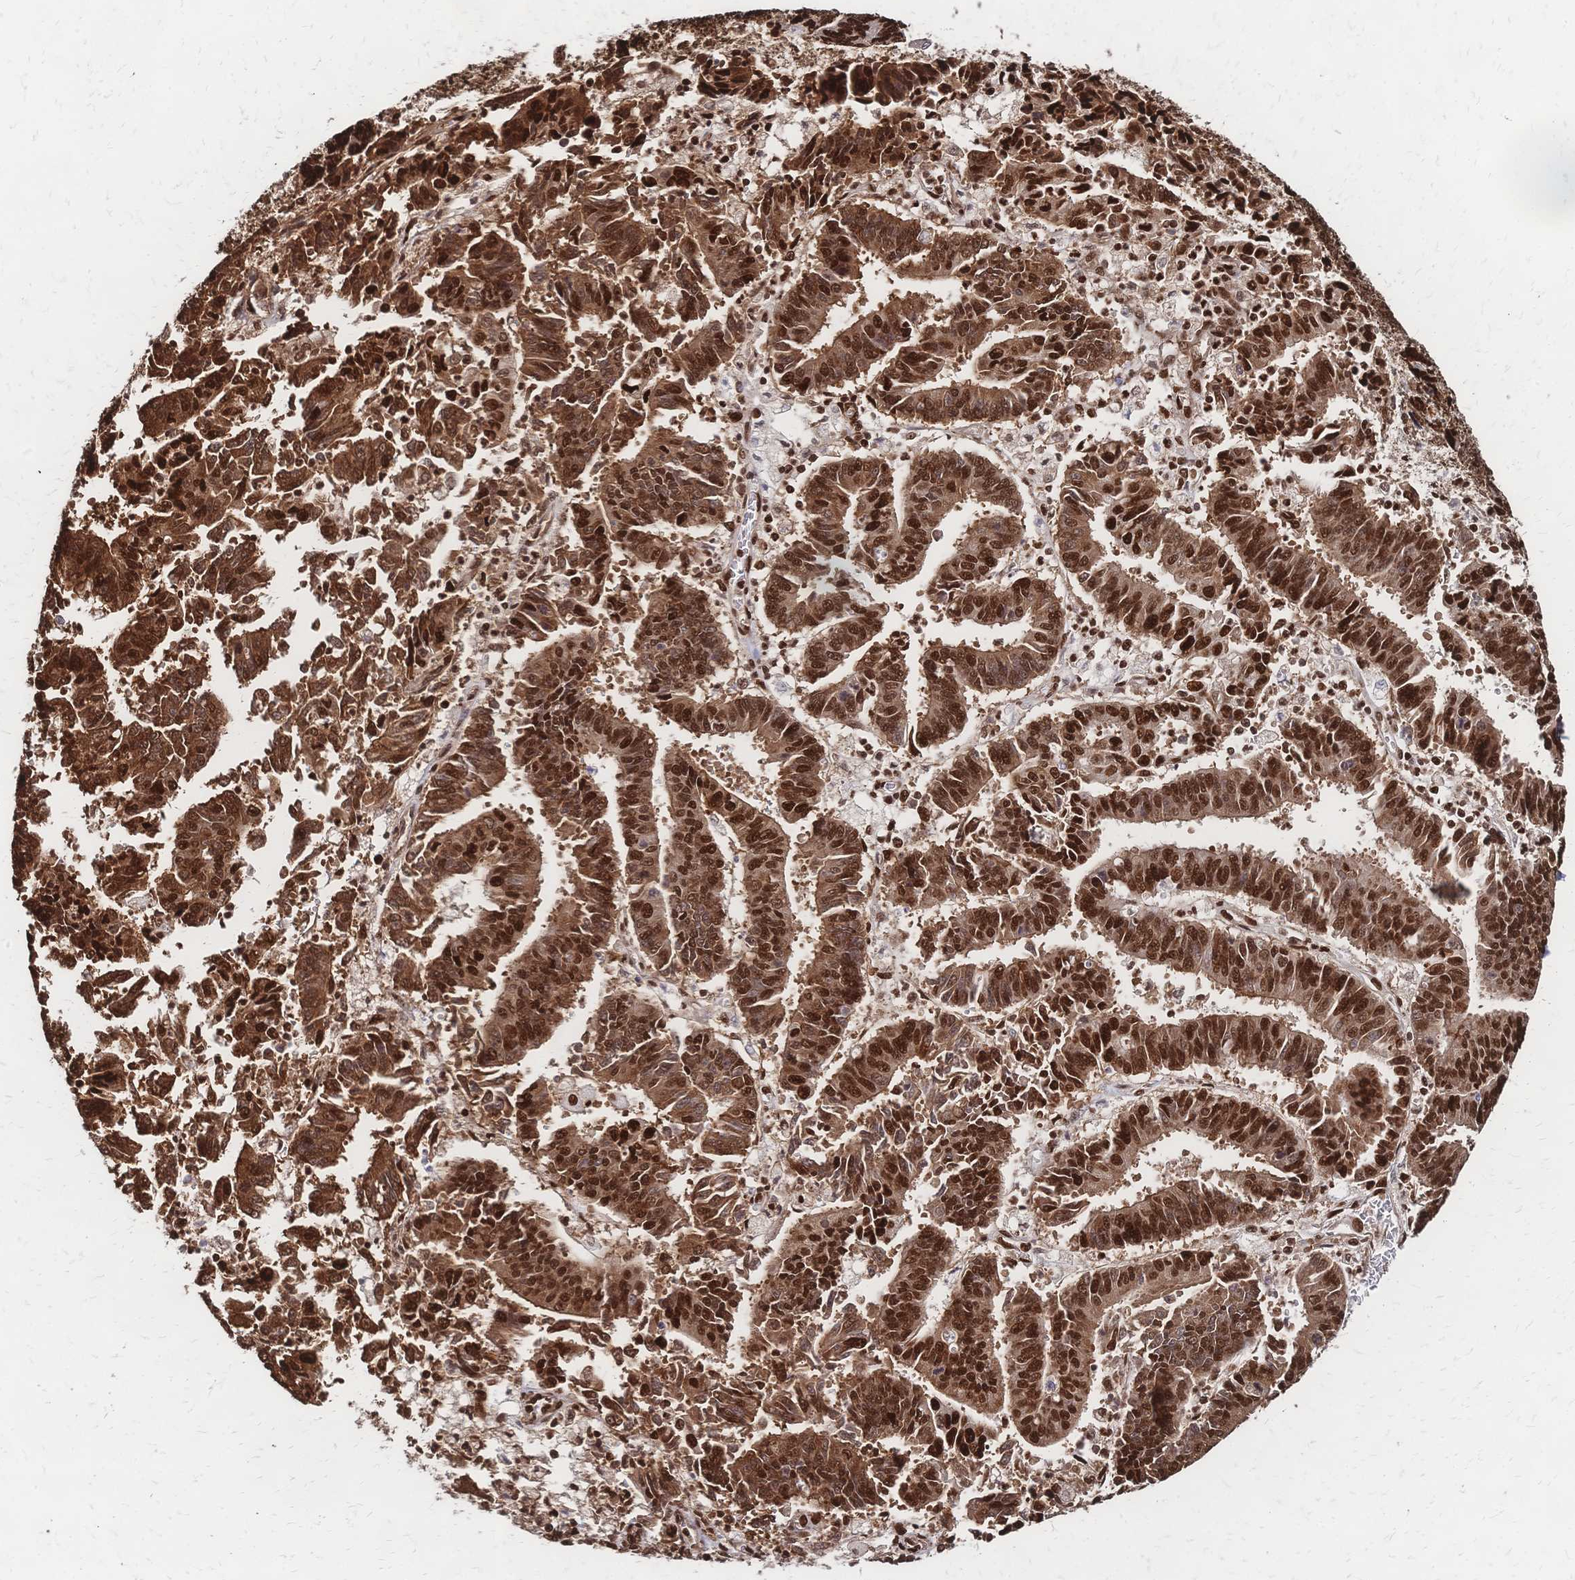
{"staining": {"intensity": "strong", "quantity": ">75%", "location": "nuclear"}, "tissue": "endometrial cancer", "cell_type": "Tumor cells", "image_type": "cancer", "snomed": [{"axis": "morphology", "description": "Adenocarcinoma, NOS"}, {"axis": "topography", "description": "Endometrium"}], "caption": "An image showing strong nuclear positivity in approximately >75% of tumor cells in adenocarcinoma (endometrial), as visualized by brown immunohistochemical staining.", "gene": "HDGF", "patient": {"sex": "female", "age": 73}}